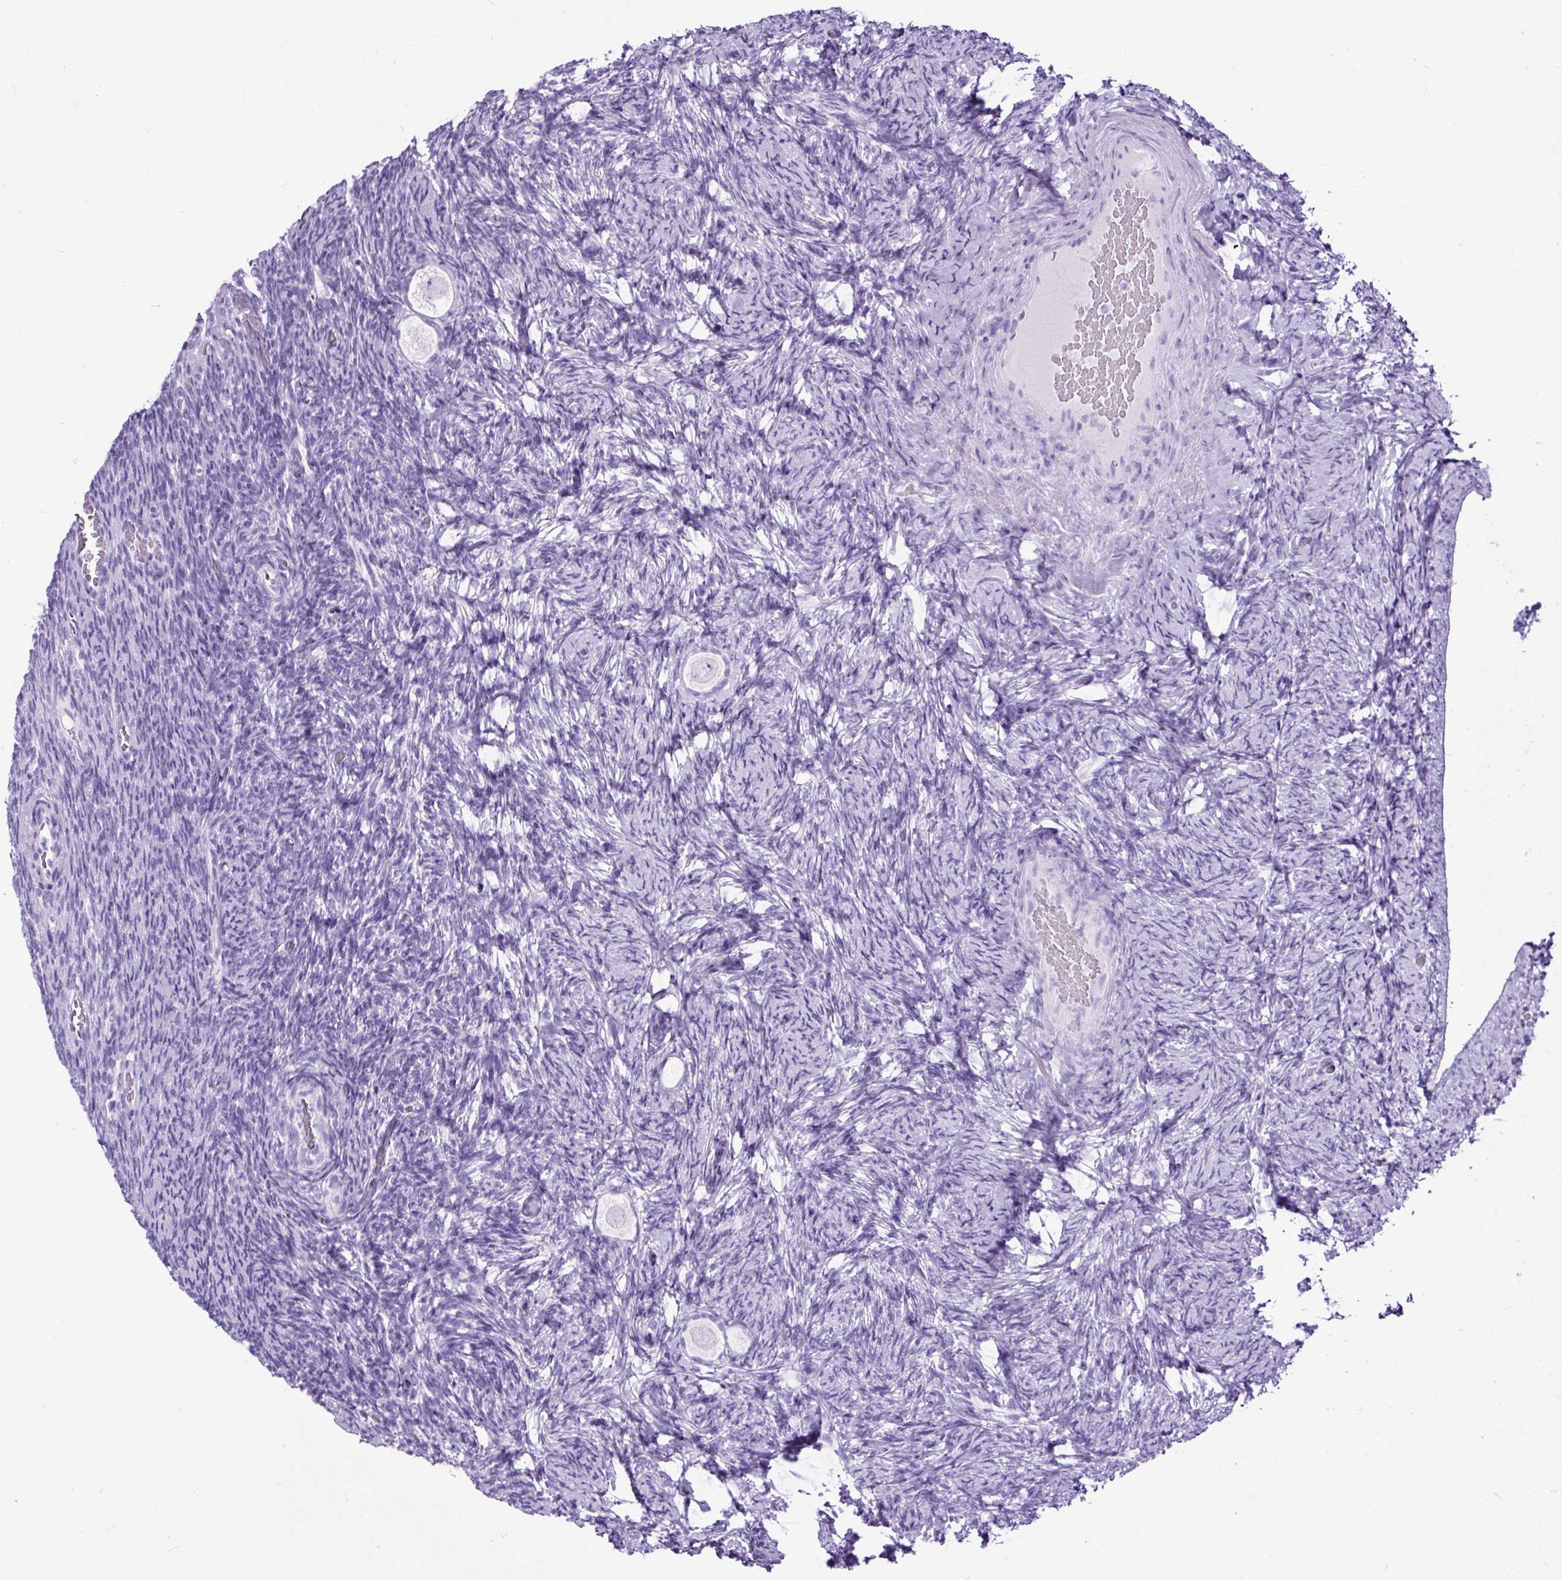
{"staining": {"intensity": "negative", "quantity": "none", "location": "none"}, "tissue": "ovary", "cell_type": "Follicle cells", "image_type": "normal", "snomed": [{"axis": "morphology", "description": "Normal tissue, NOS"}, {"axis": "topography", "description": "Ovary"}], "caption": "This is a photomicrograph of IHC staining of benign ovary, which shows no expression in follicle cells. Brightfield microscopy of immunohistochemistry (IHC) stained with DAB (brown) and hematoxylin (blue), captured at high magnification.", "gene": "CEL", "patient": {"sex": "female", "age": 34}}